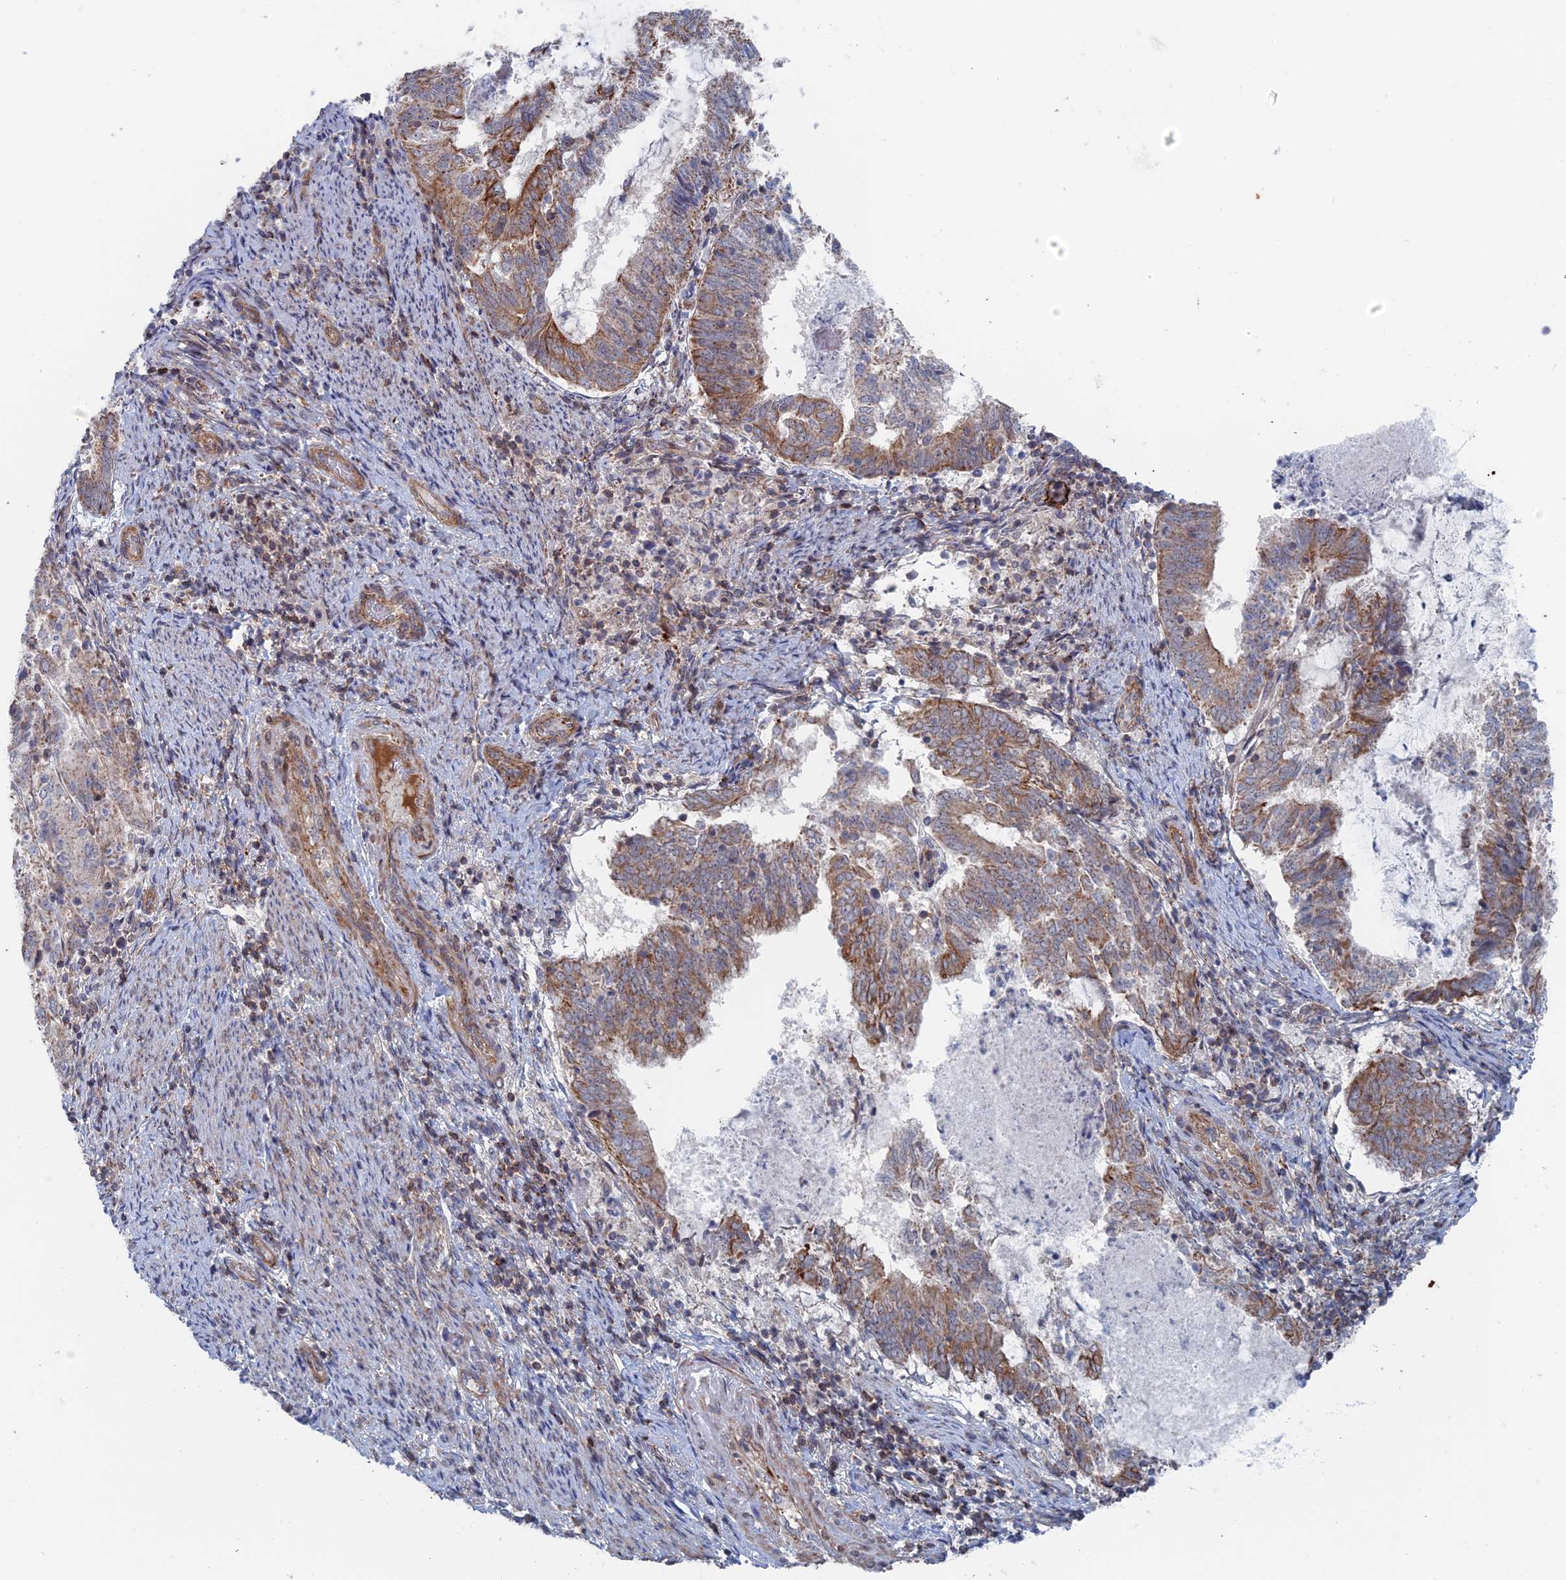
{"staining": {"intensity": "moderate", "quantity": ">75%", "location": "cytoplasmic/membranous"}, "tissue": "endometrial cancer", "cell_type": "Tumor cells", "image_type": "cancer", "snomed": [{"axis": "morphology", "description": "Adenocarcinoma, NOS"}, {"axis": "topography", "description": "Endometrium"}], "caption": "DAB (3,3'-diaminobenzidine) immunohistochemical staining of endometrial cancer (adenocarcinoma) exhibits moderate cytoplasmic/membranous protein staining in approximately >75% of tumor cells.", "gene": "IL7", "patient": {"sex": "female", "age": 80}}